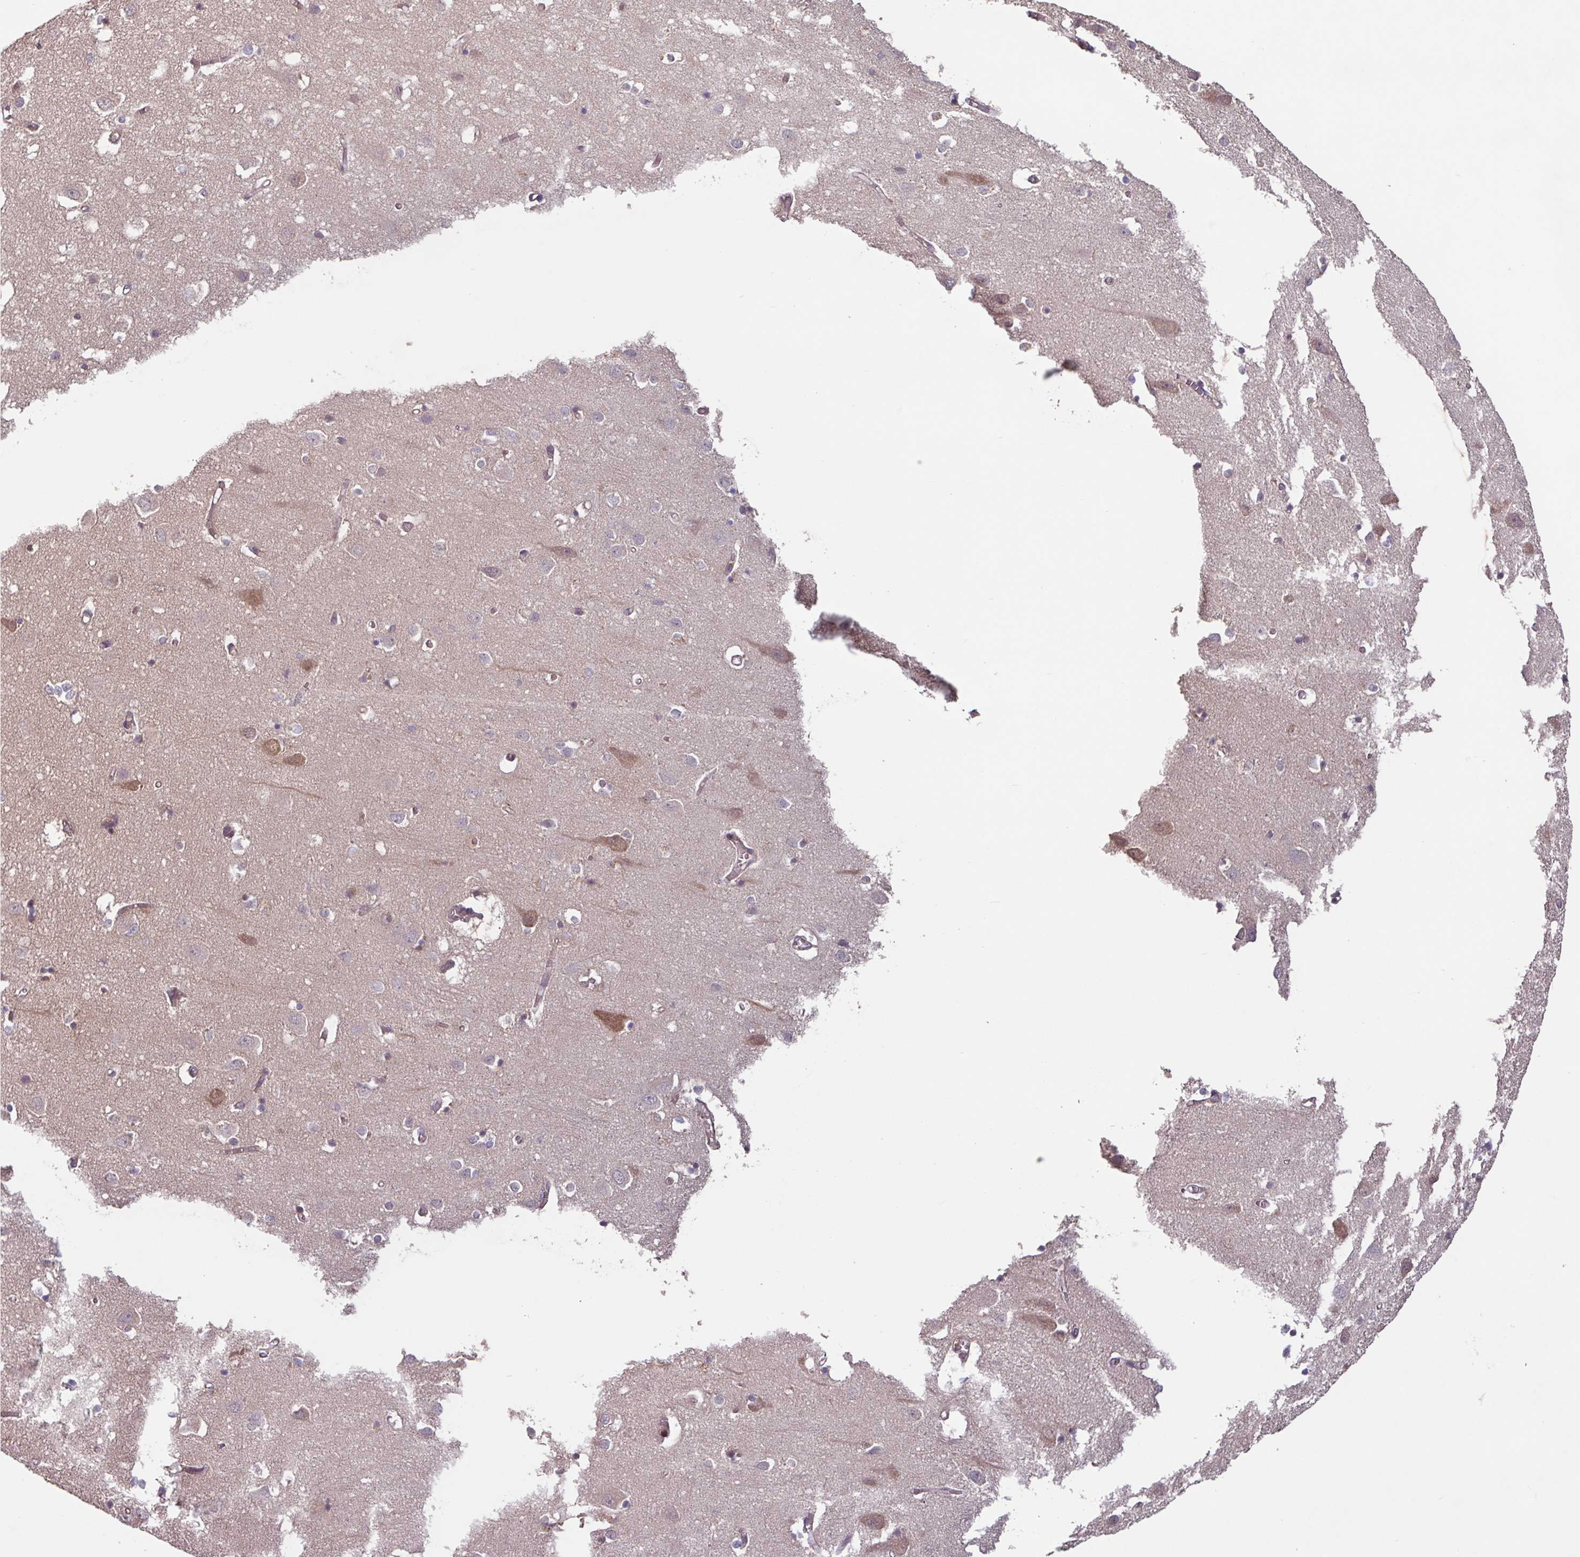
{"staining": {"intensity": "strong", "quantity": "25%-75%", "location": "cytoplasmic/membranous,nuclear"}, "tissue": "cerebral cortex", "cell_type": "Endothelial cells", "image_type": "normal", "snomed": [{"axis": "morphology", "description": "Normal tissue, NOS"}, {"axis": "topography", "description": "Cerebral cortex"}], "caption": "The histopathology image exhibits immunohistochemical staining of benign cerebral cortex. There is strong cytoplasmic/membranous,nuclear expression is appreciated in about 25%-75% of endothelial cells. Using DAB (brown) and hematoxylin (blue) stains, captured at high magnification using brightfield microscopy.", "gene": "TMEM88", "patient": {"sex": "male", "age": 70}}